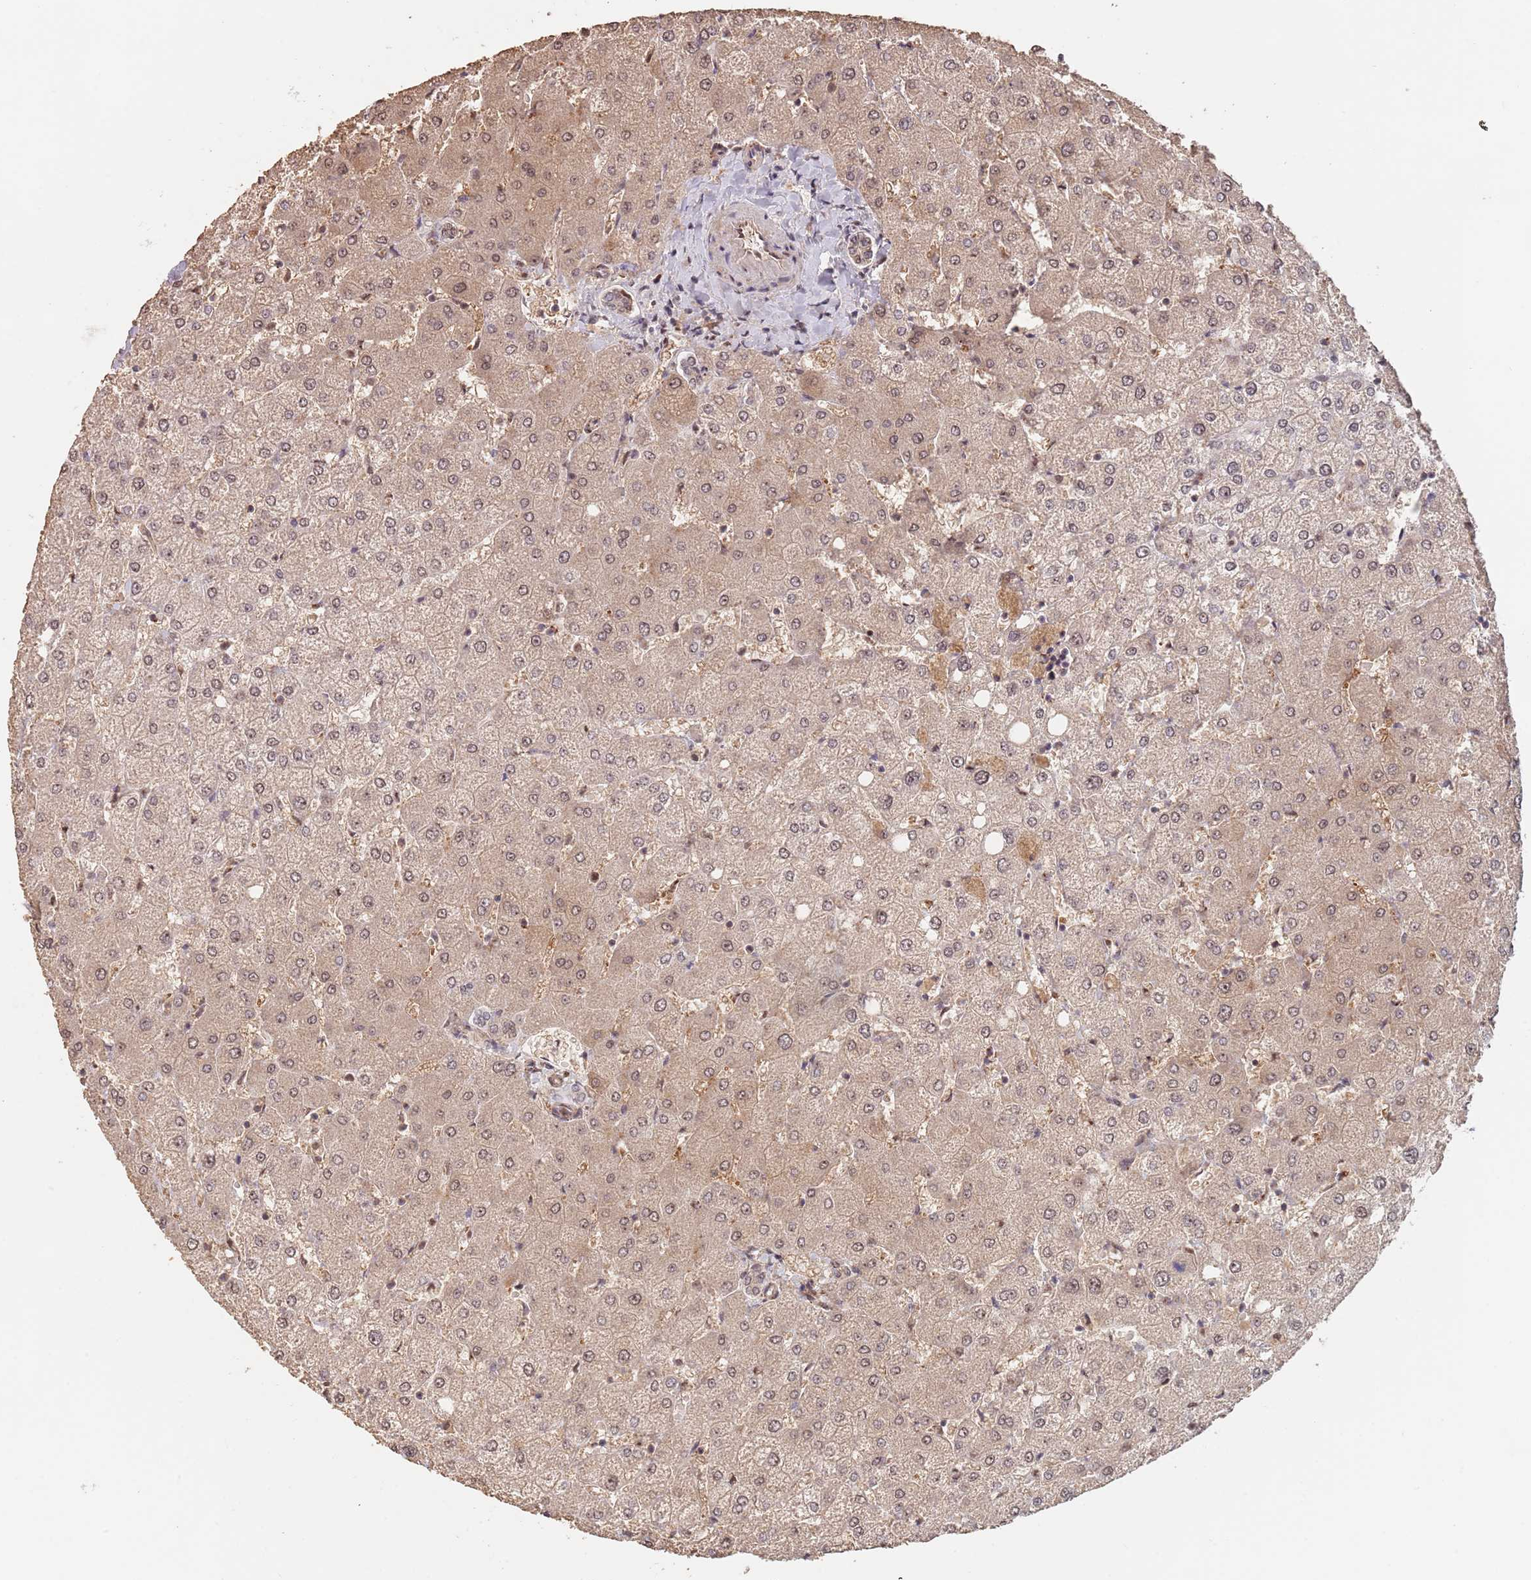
{"staining": {"intensity": "weak", "quantity": "25%-75%", "location": "nuclear"}, "tissue": "liver", "cell_type": "Cholangiocytes", "image_type": "normal", "snomed": [{"axis": "morphology", "description": "Normal tissue, NOS"}, {"axis": "topography", "description": "Liver"}], "caption": "Cholangiocytes exhibit low levels of weak nuclear expression in about 25%-75% of cells in benign human liver.", "gene": "RFXANK", "patient": {"sex": "female", "age": 54}}